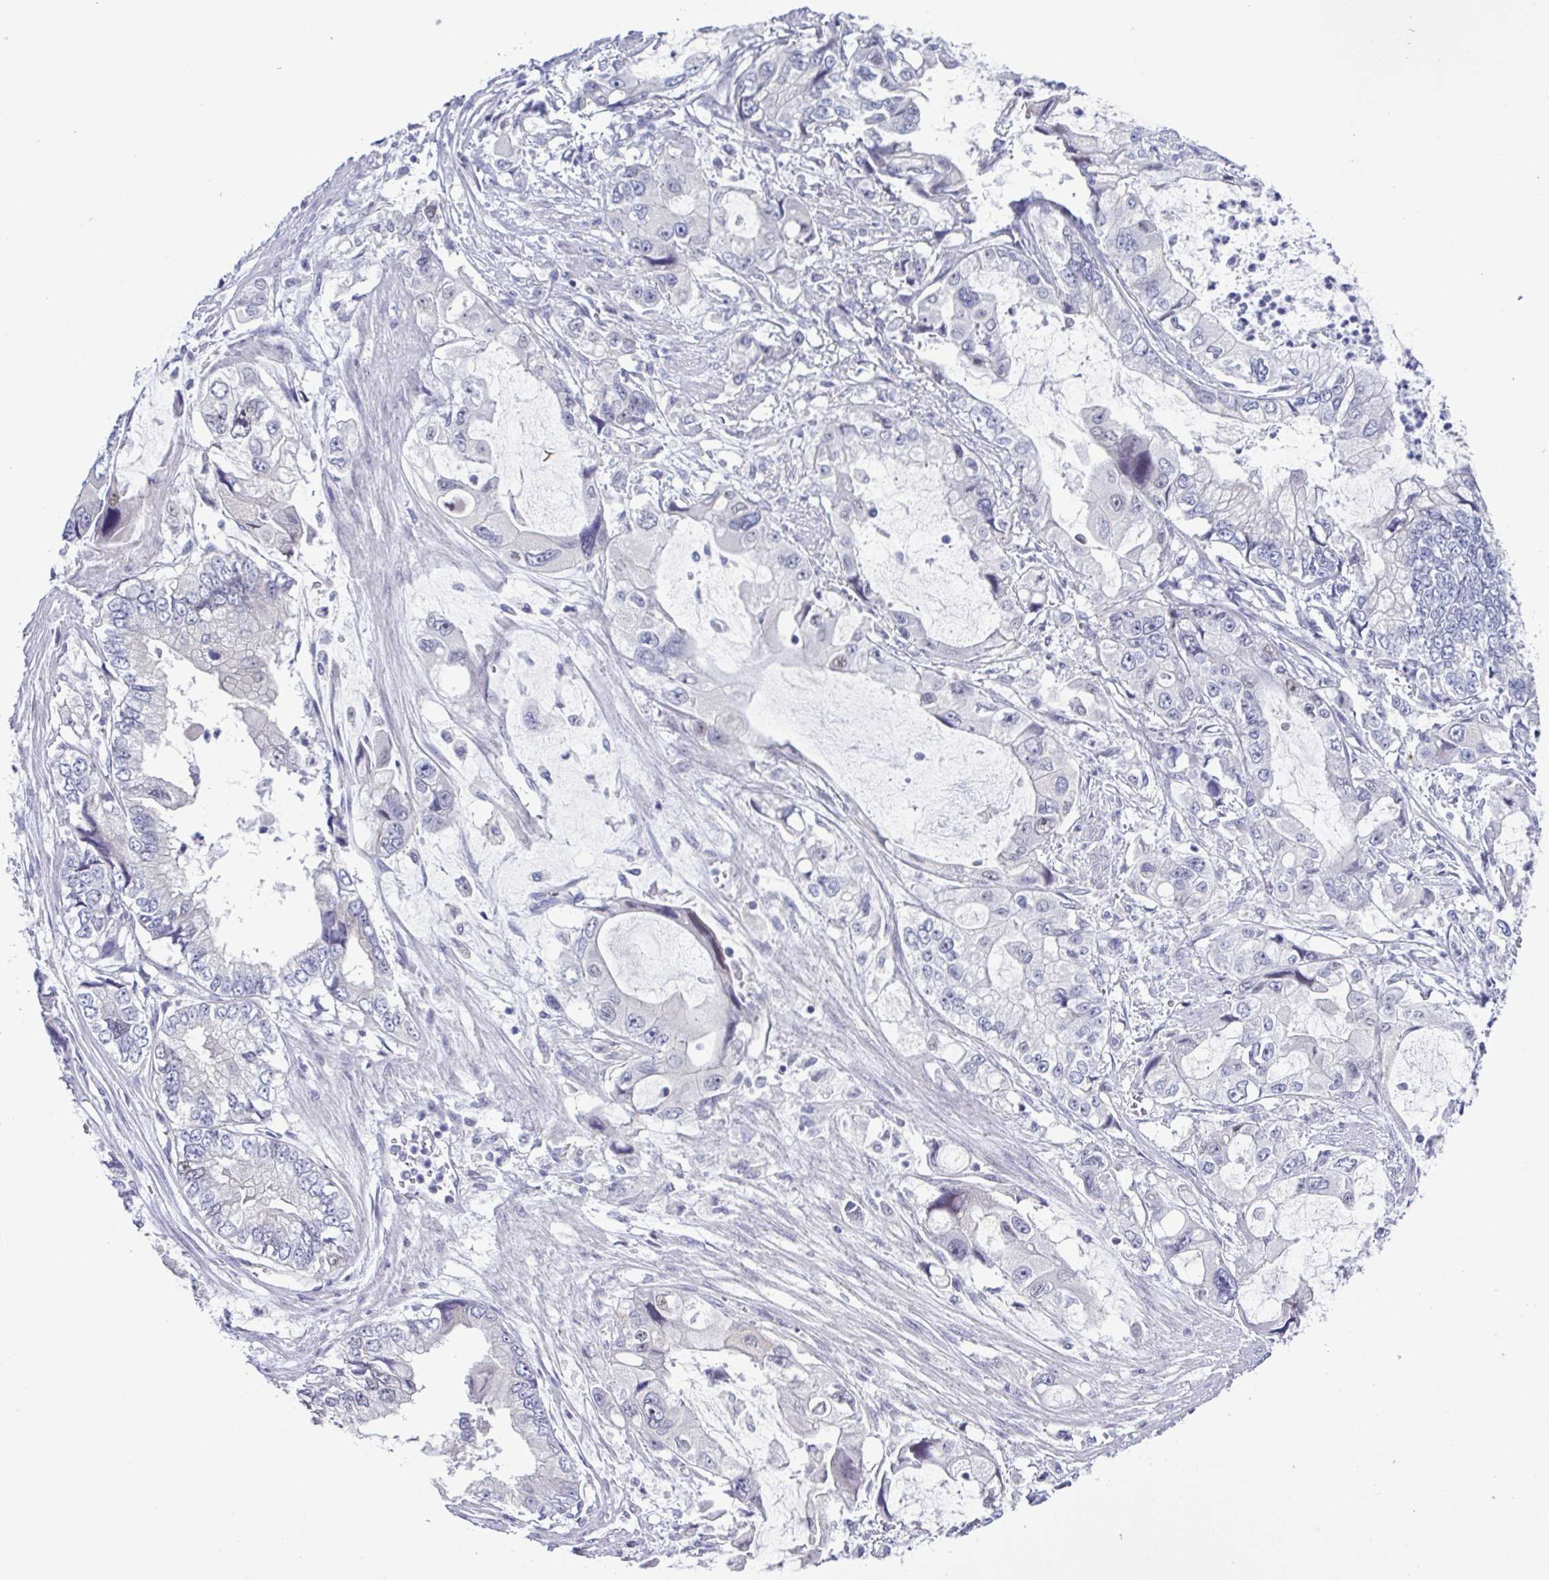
{"staining": {"intensity": "negative", "quantity": "none", "location": "none"}, "tissue": "stomach cancer", "cell_type": "Tumor cells", "image_type": "cancer", "snomed": [{"axis": "morphology", "description": "Adenocarcinoma, NOS"}, {"axis": "topography", "description": "Pancreas"}, {"axis": "topography", "description": "Stomach, upper"}, {"axis": "topography", "description": "Stomach"}], "caption": "There is no significant staining in tumor cells of stomach adenocarcinoma.", "gene": "UBE2Q1", "patient": {"sex": "male", "age": 77}}